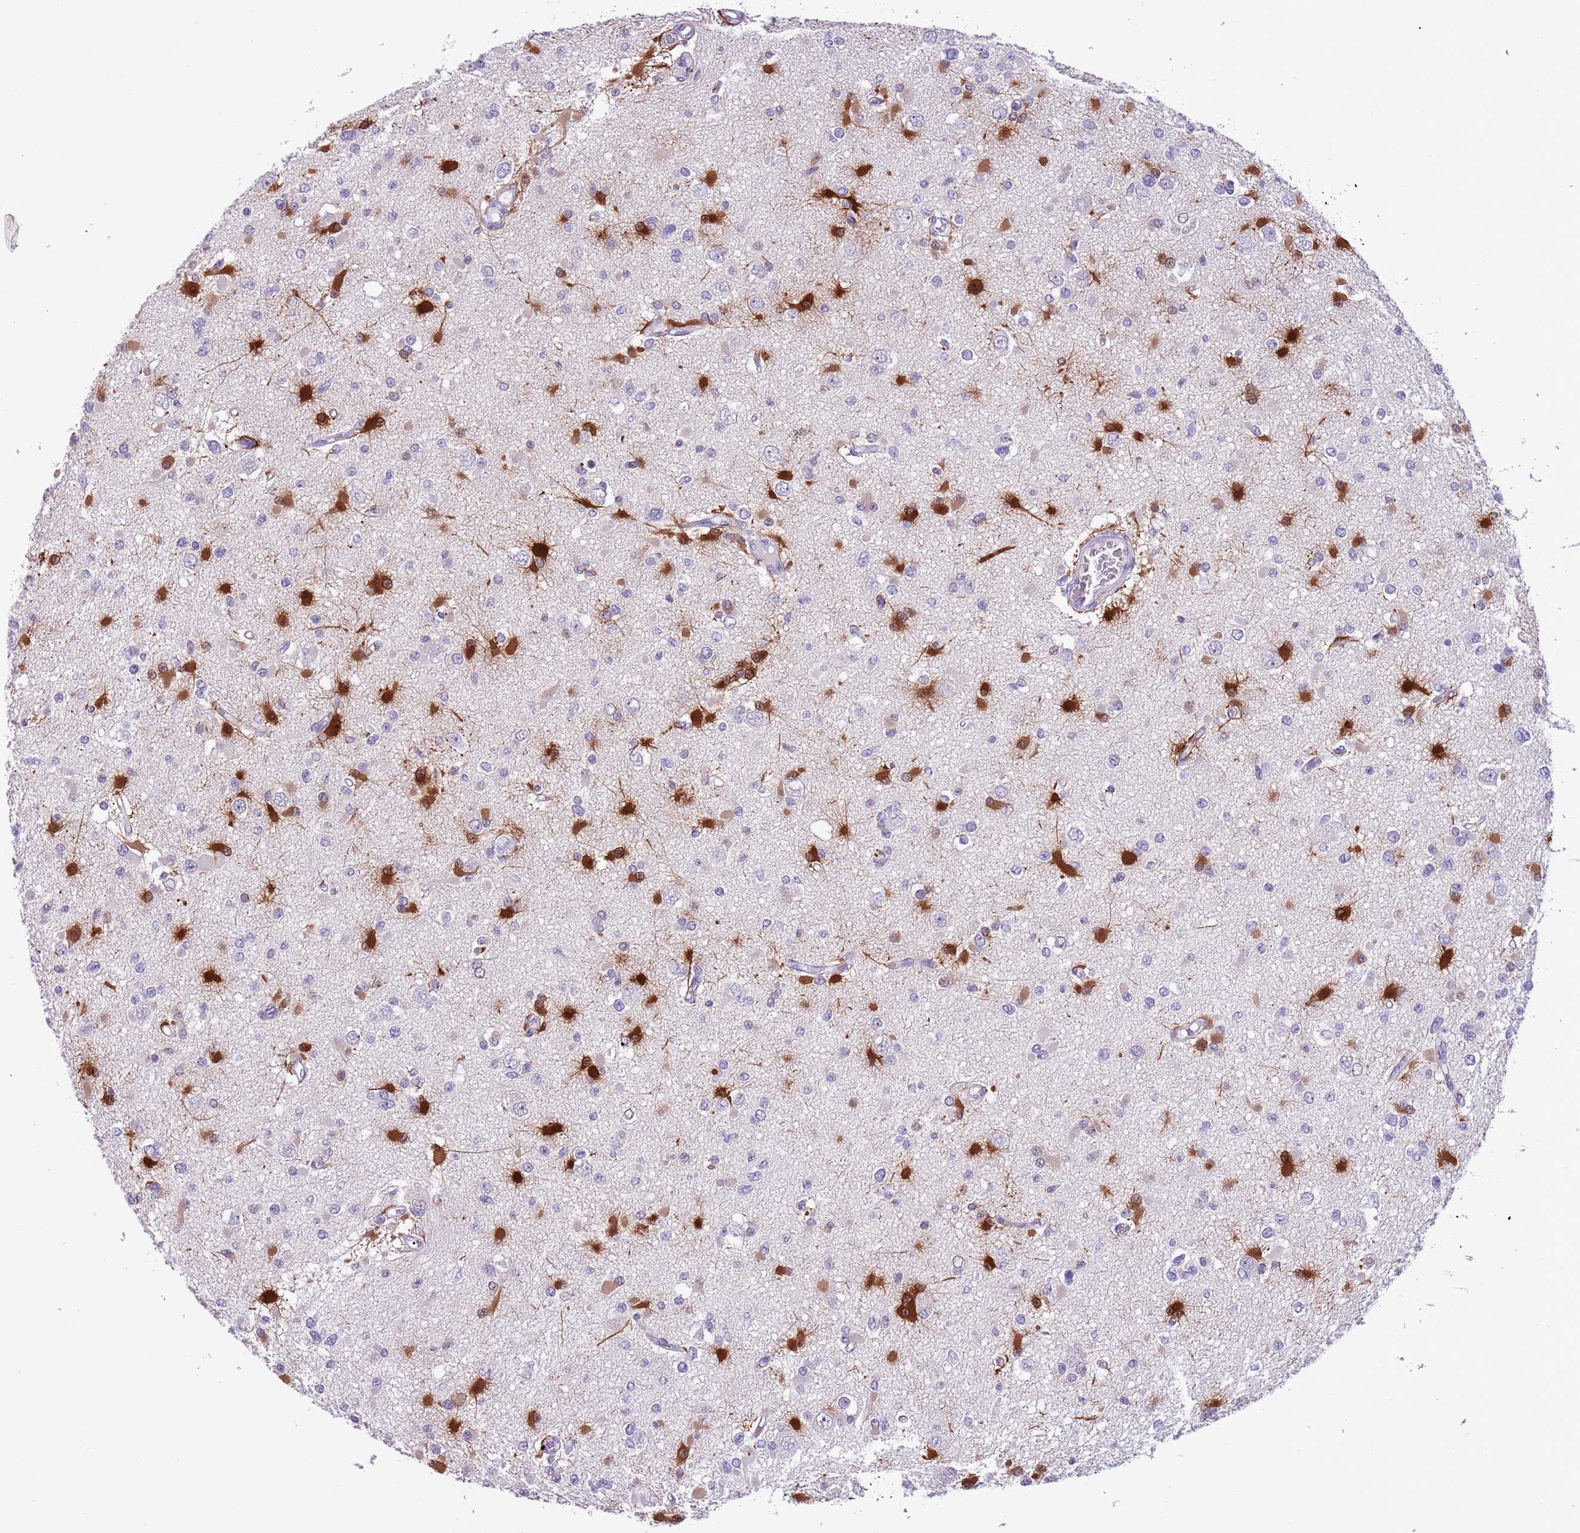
{"staining": {"intensity": "strong", "quantity": "<25%", "location": "cytoplasmic/membranous,nuclear"}, "tissue": "glioma", "cell_type": "Tumor cells", "image_type": "cancer", "snomed": [{"axis": "morphology", "description": "Glioma, malignant, Low grade"}, {"axis": "topography", "description": "Brain"}], "caption": "Strong cytoplasmic/membranous and nuclear positivity is appreciated in approximately <25% of tumor cells in glioma.", "gene": "PFKFB2", "patient": {"sex": "female", "age": 22}}